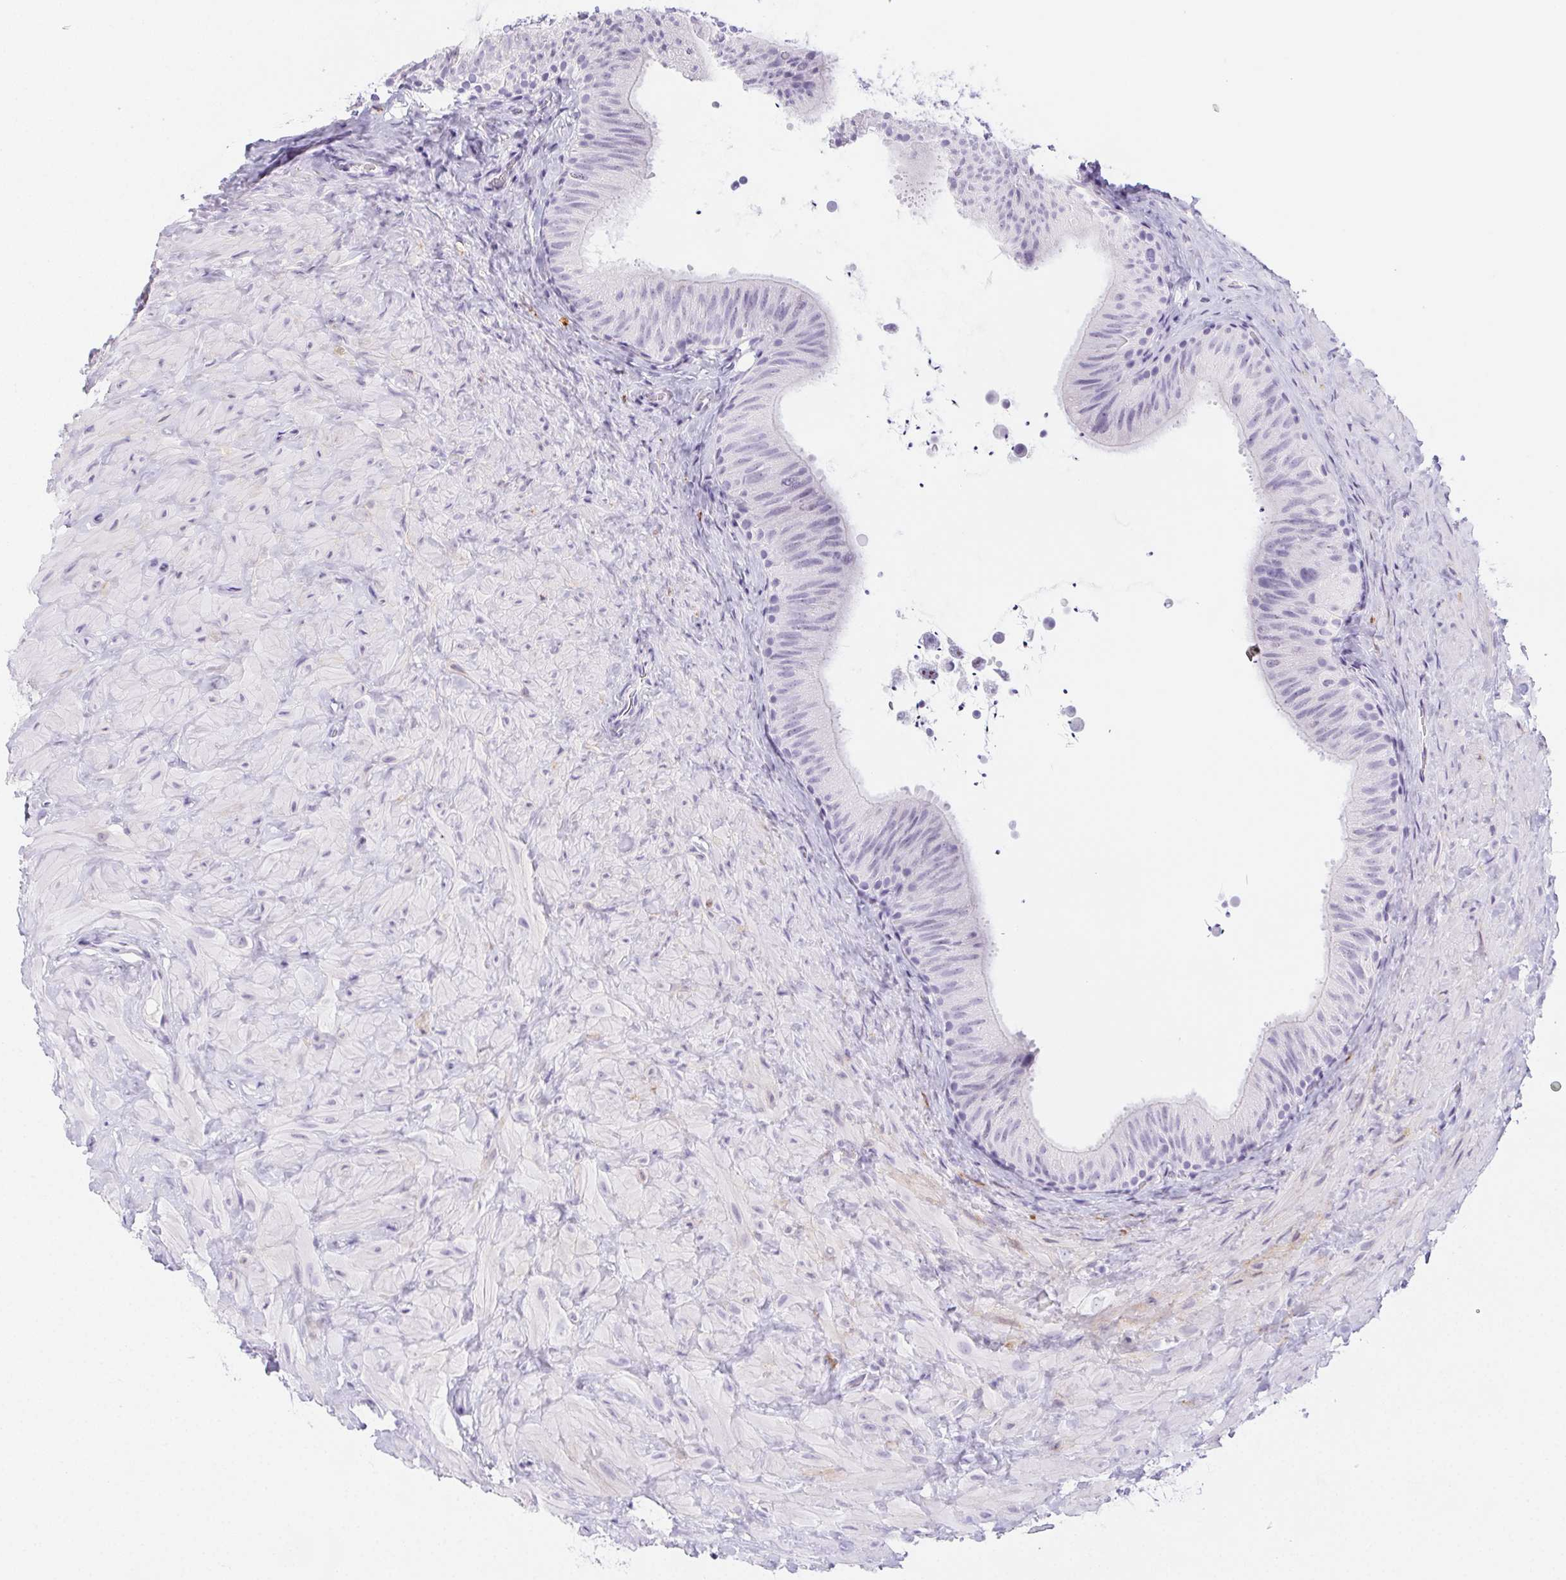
{"staining": {"intensity": "negative", "quantity": "none", "location": "none"}, "tissue": "epididymis", "cell_type": "Glandular cells", "image_type": "normal", "snomed": [{"axis": "morphology", "description": "Normal tissue, NOS"}, {"axis": "topography", "description": "Epididymis, spermatic cord, NOS"}, {"axis": "topography", "description": "Epididymis"}], "caption": "The photomicrograph shows no staining of glandular cells in benign epididymis.", "gene": "ST8SIA3", "patient": {"sex": "male", "age": 31}}